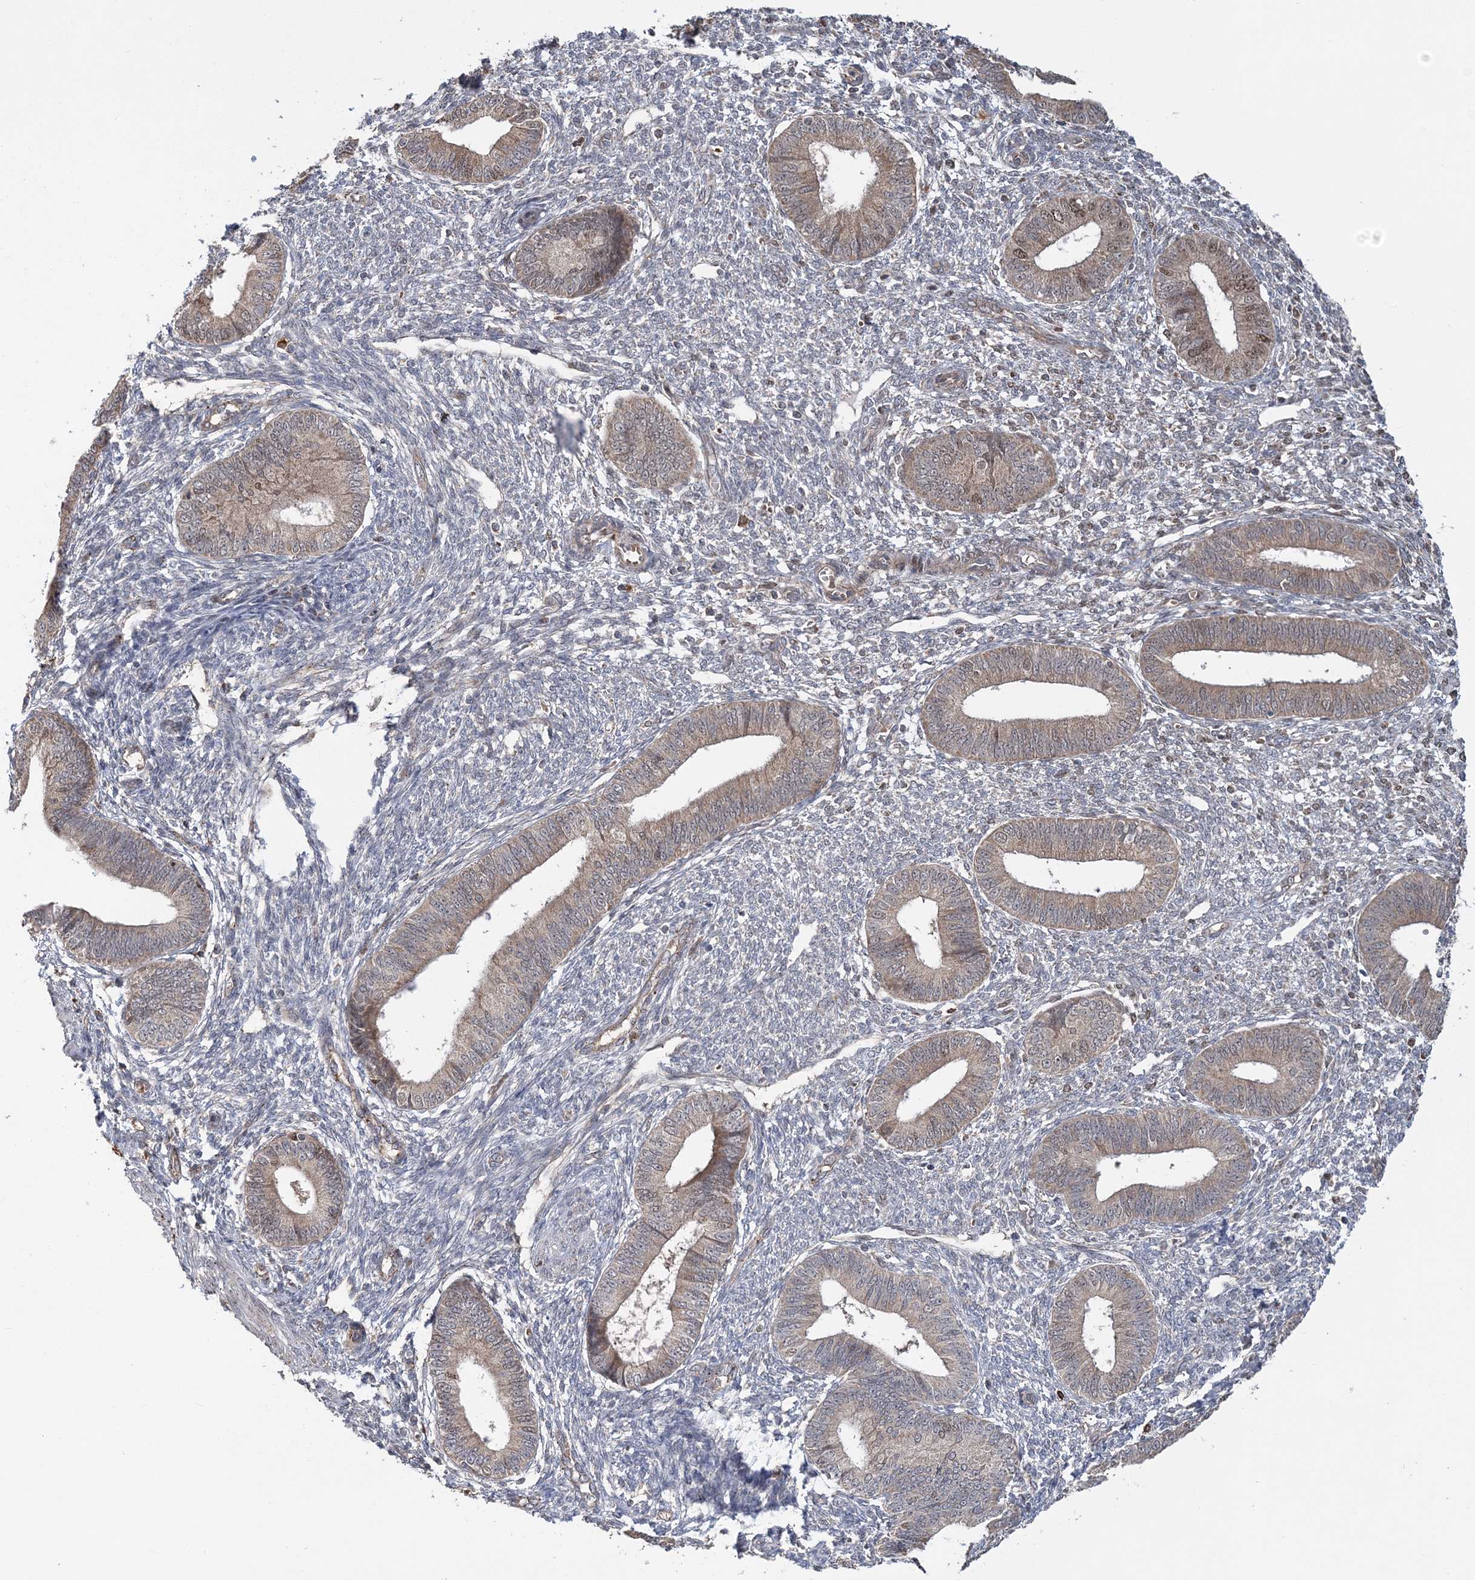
{"staining": {"intensity": "negative", "quantity": "none", "location": "none"}, "tissue": "endometrium", "cell_type": "Cells in endometrial stroma", "image_type": "normal", "snomed": [{"axis": "morphology", "description": "Normal tissue, NOS"}, {"axis": "topography", "description": "Endometrium"}], "caption": "Immunohistochemistry histopathology image of benign endometrium: endometrium stained with DAB displays no significant protein expression in cells in endometrial stroma. (DAB immunohistochemistry visualized using brightfield microscopy, high magnification).", "gene": "KIF4A", "patient": {"sex": "female", "age": 46}}